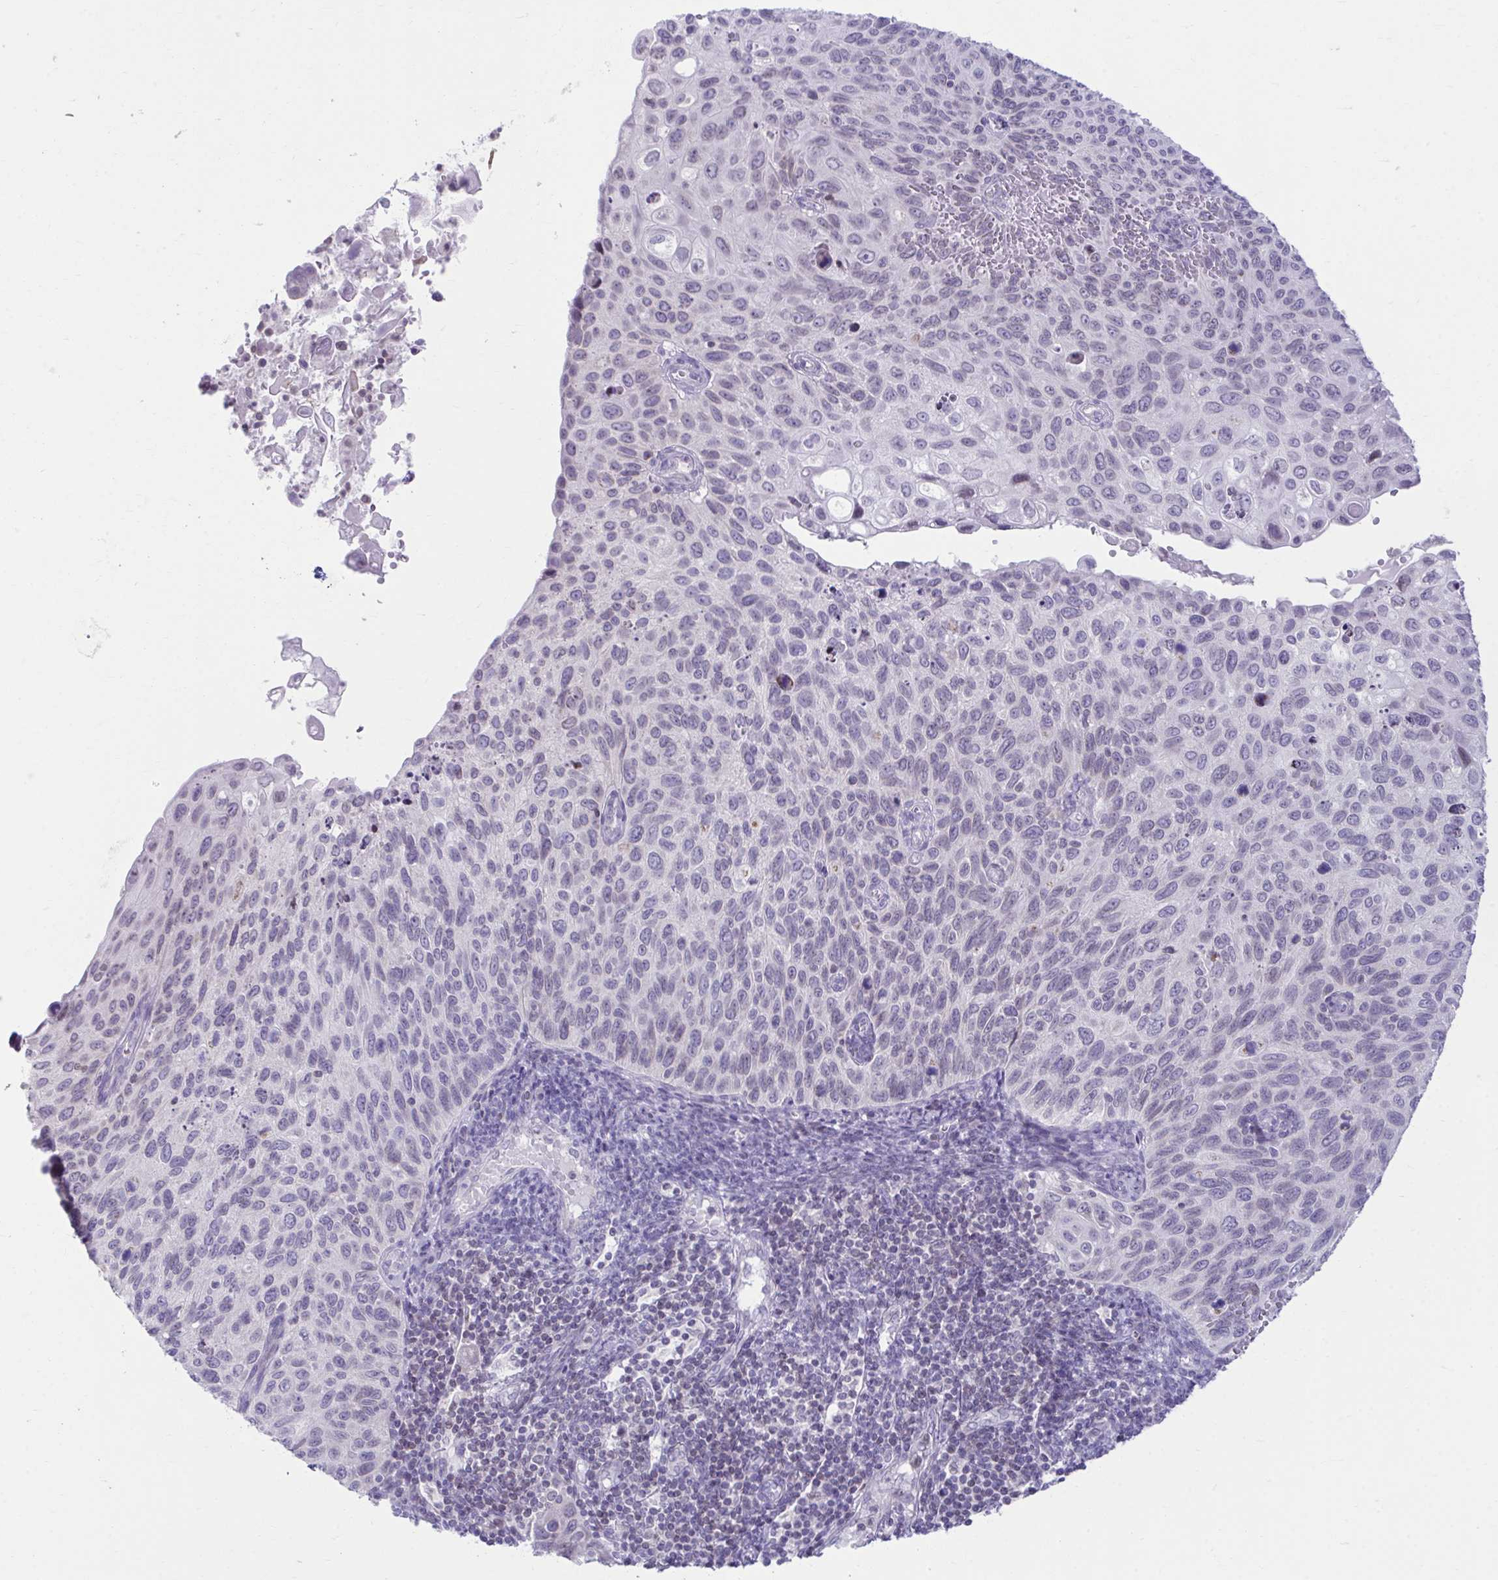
{"staining": {"intensity": "negative", "quantity": "none", "location": "none"}, "tissue": "cervical cancer", "cell_type": "Tumor cells", "image_type": "cancer", "snomed": [{"axis": "morphology", "description": "Squamous cell carcinoma, NOS"}, {"axis": "topography", "description": "Cervix"}], "caption": "The histopathology image shows no staining of tumor cells in cervical cancer.", "gene": "OR7A5", "patient": {"sex": "female", "age": 70}}